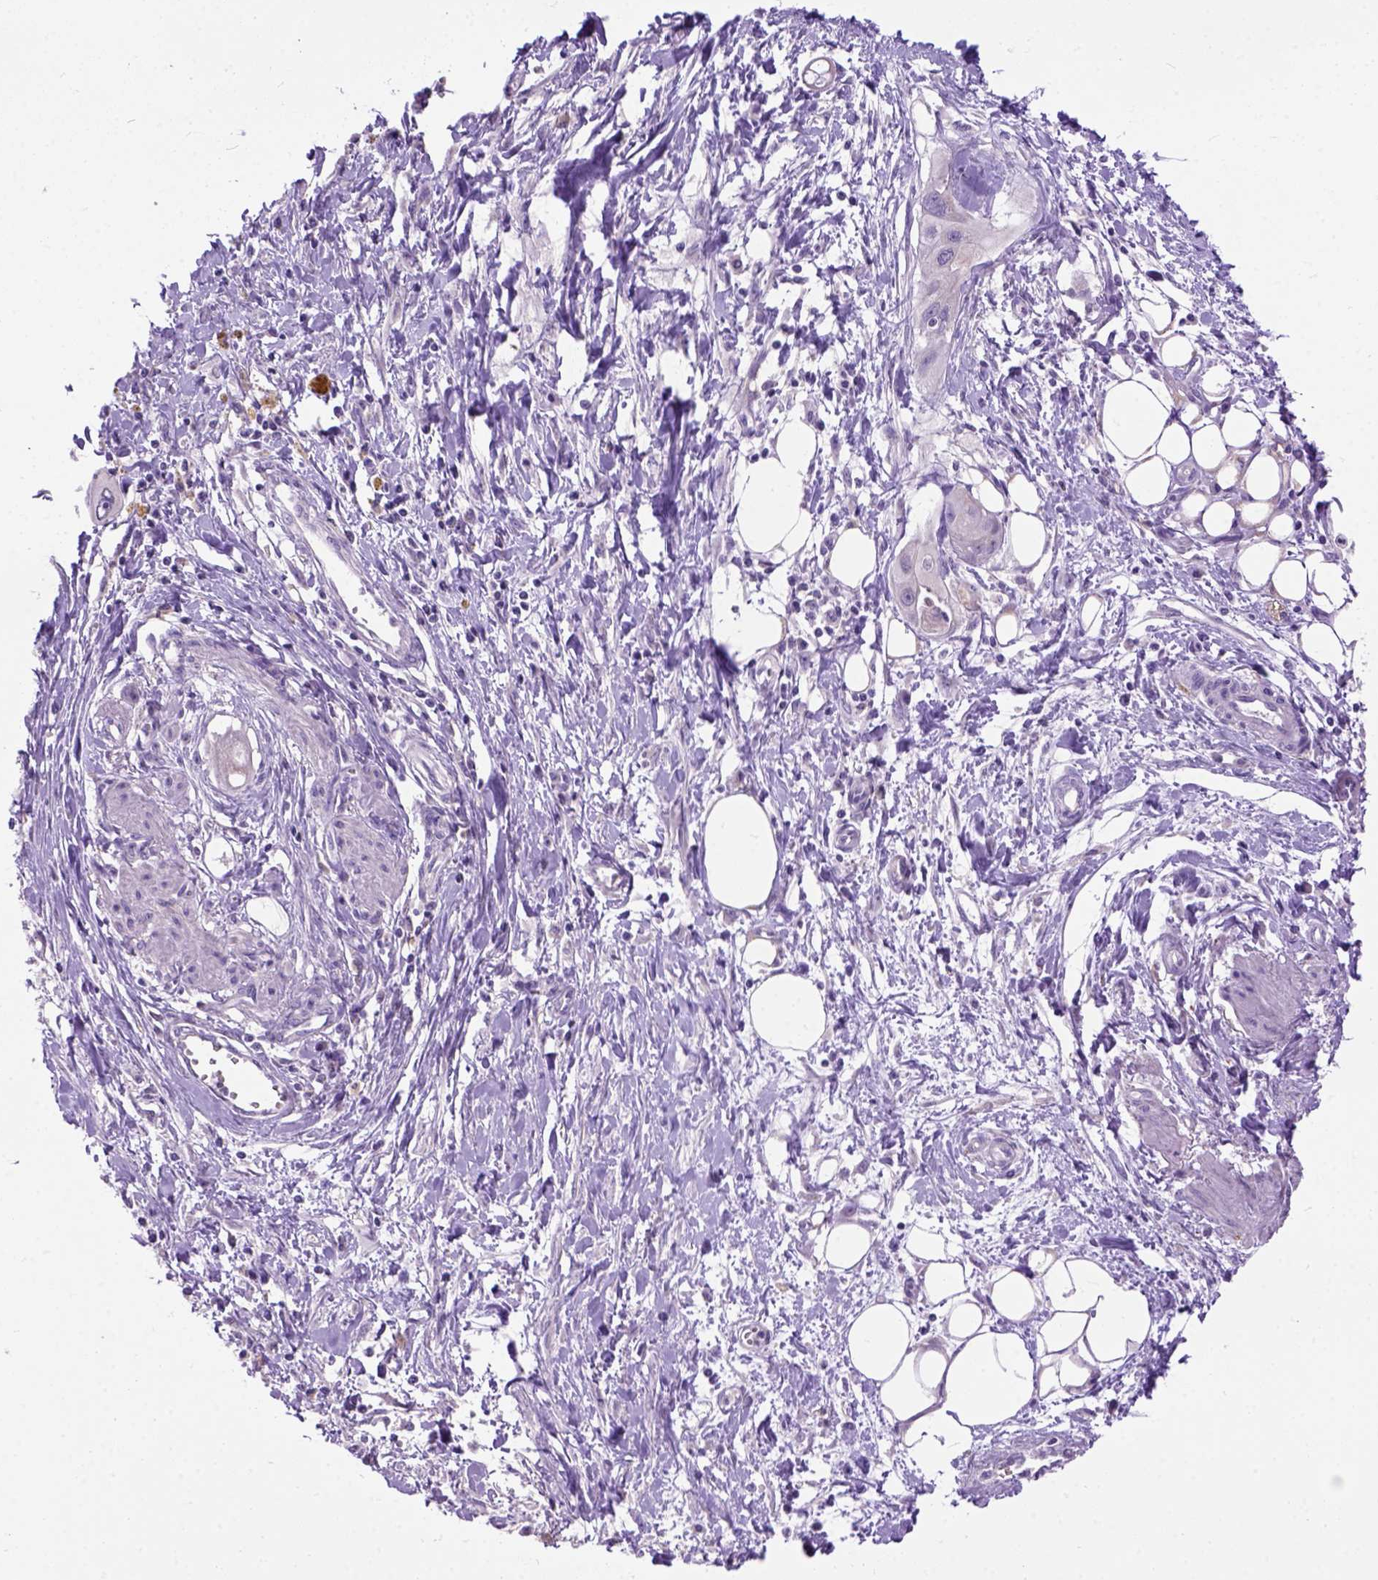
{"staining": {"intensity": "negative", "quantity": "none", "location": "none"}, "tissue": "pancreatic cancer", "cell_type": "Tumor cells", "image_type": "cancer", "snomed": [{"axis": "morphology", "description": "Adenocarcinoma, NOS"}, {"axis": "topography", "description": "Pancreas"}], "caption": "Immunohistochemical staining of adenocarcinoma (pancreatic) displays no significant expression in tumor cells. (Stains: DAB immunohistochemistry (IHC) with hematoxylin counter stain, Microscopy: brightfield microscopy at high magnification).", "gene": "MAPT", "patient": {"sex": "male", "age": 60}}